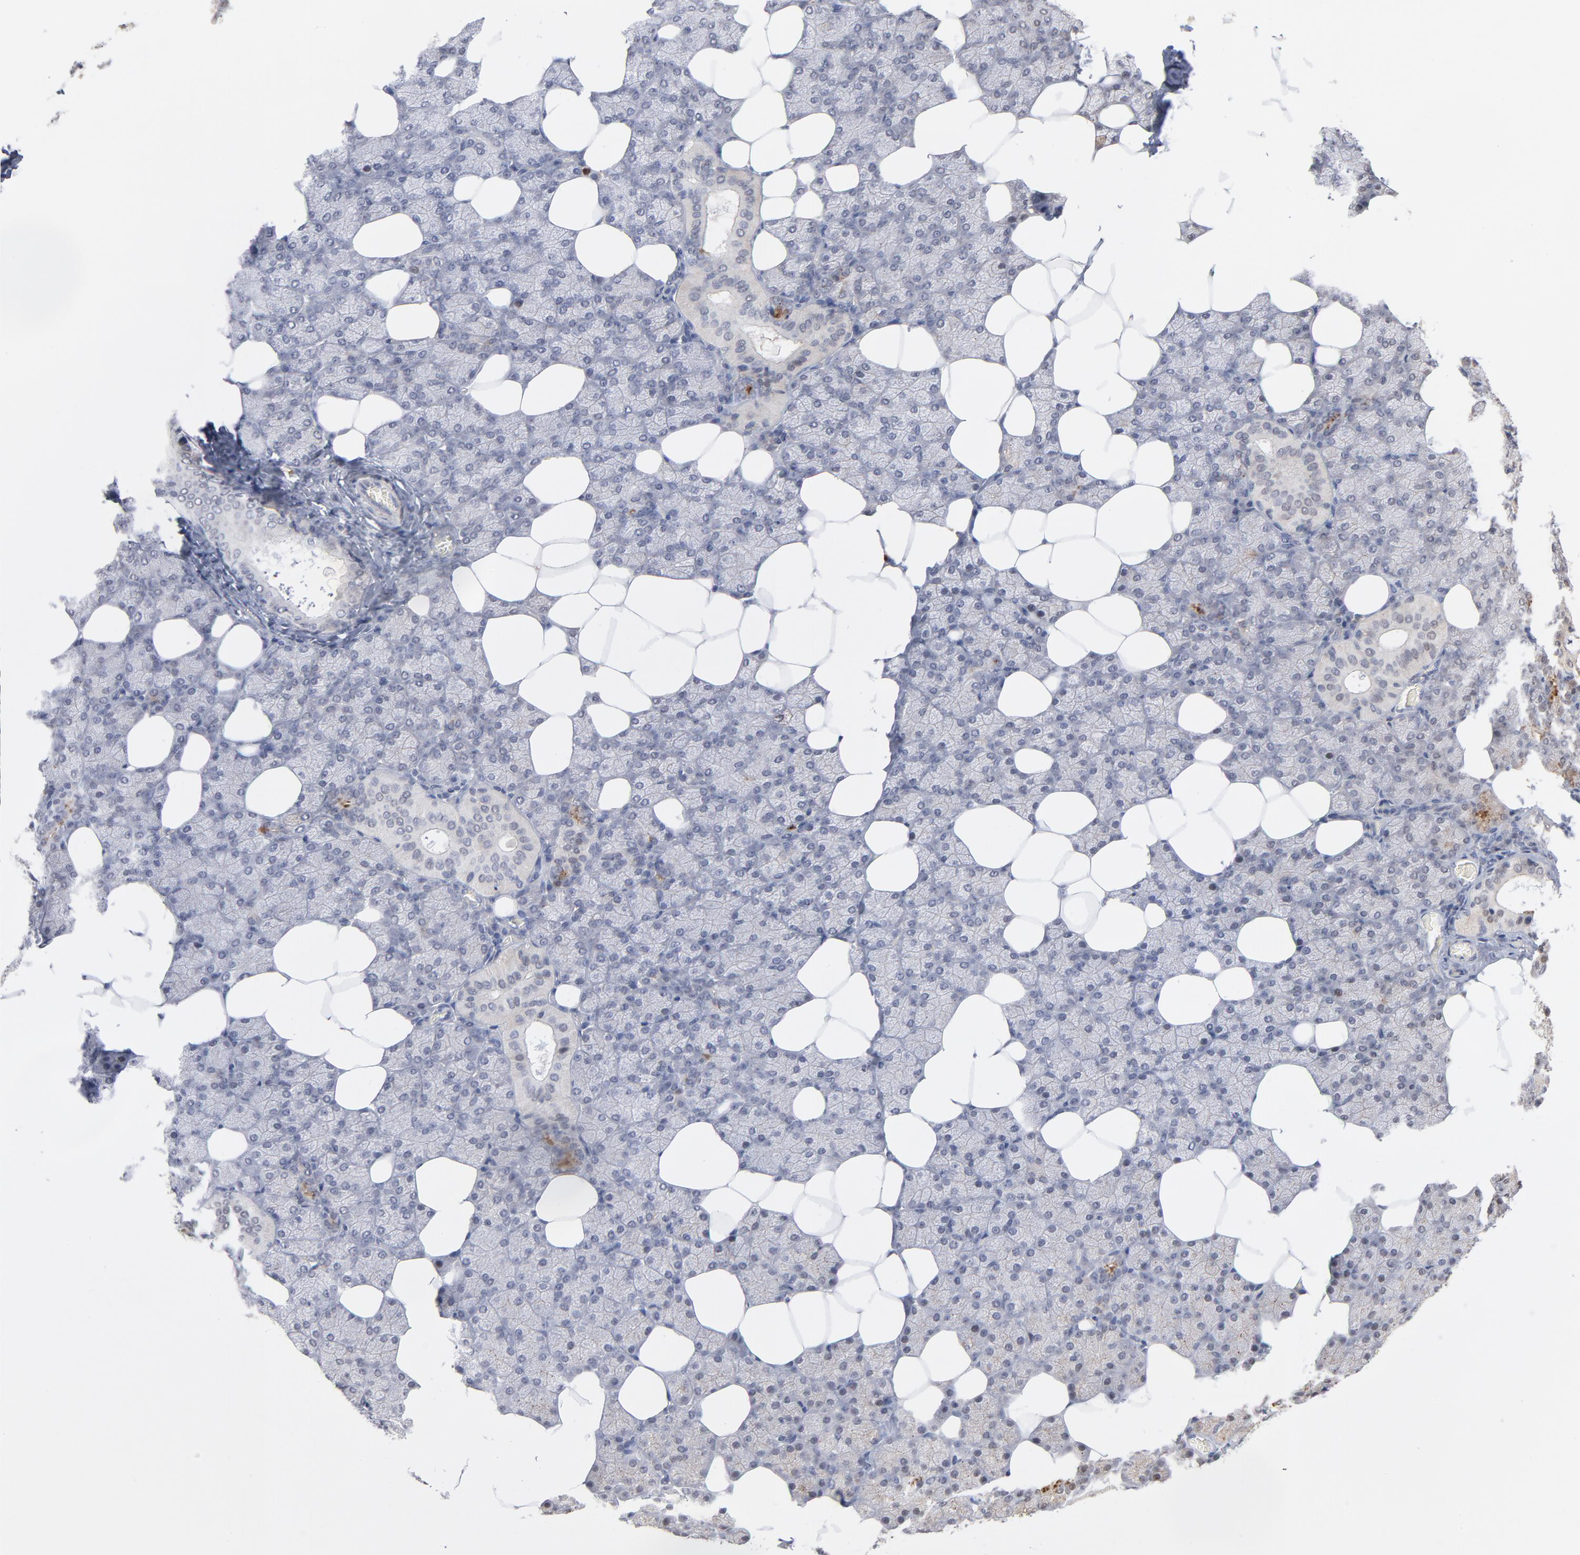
{"staining": {"intensity": "weak", "quantity": "25%-75%", "location": "cytoplasmic/membranous"}, "tissue": "salivary gland", "cell_type": "Glandular cells", "image_type": "normal", "snomed": [{"axis": "morphology", "description": "Normal tissue, NOS"}, {"axis": "topography", "description": "Lymph node"}, {"axis": "topography", "description": "Salivary gland"}], "caption": "IHC photomicrograph of benign salivary gland: human salivary gland stained using immunohistochemistry exhibits low levels of weak protein expression localized specifically in the cytoplasmic/membranous of glandular cells, appearing as a cytoplasmic/membranous brown color.", "gene": "PNMA1", "patient": {"sex": "male", "age": 8}}